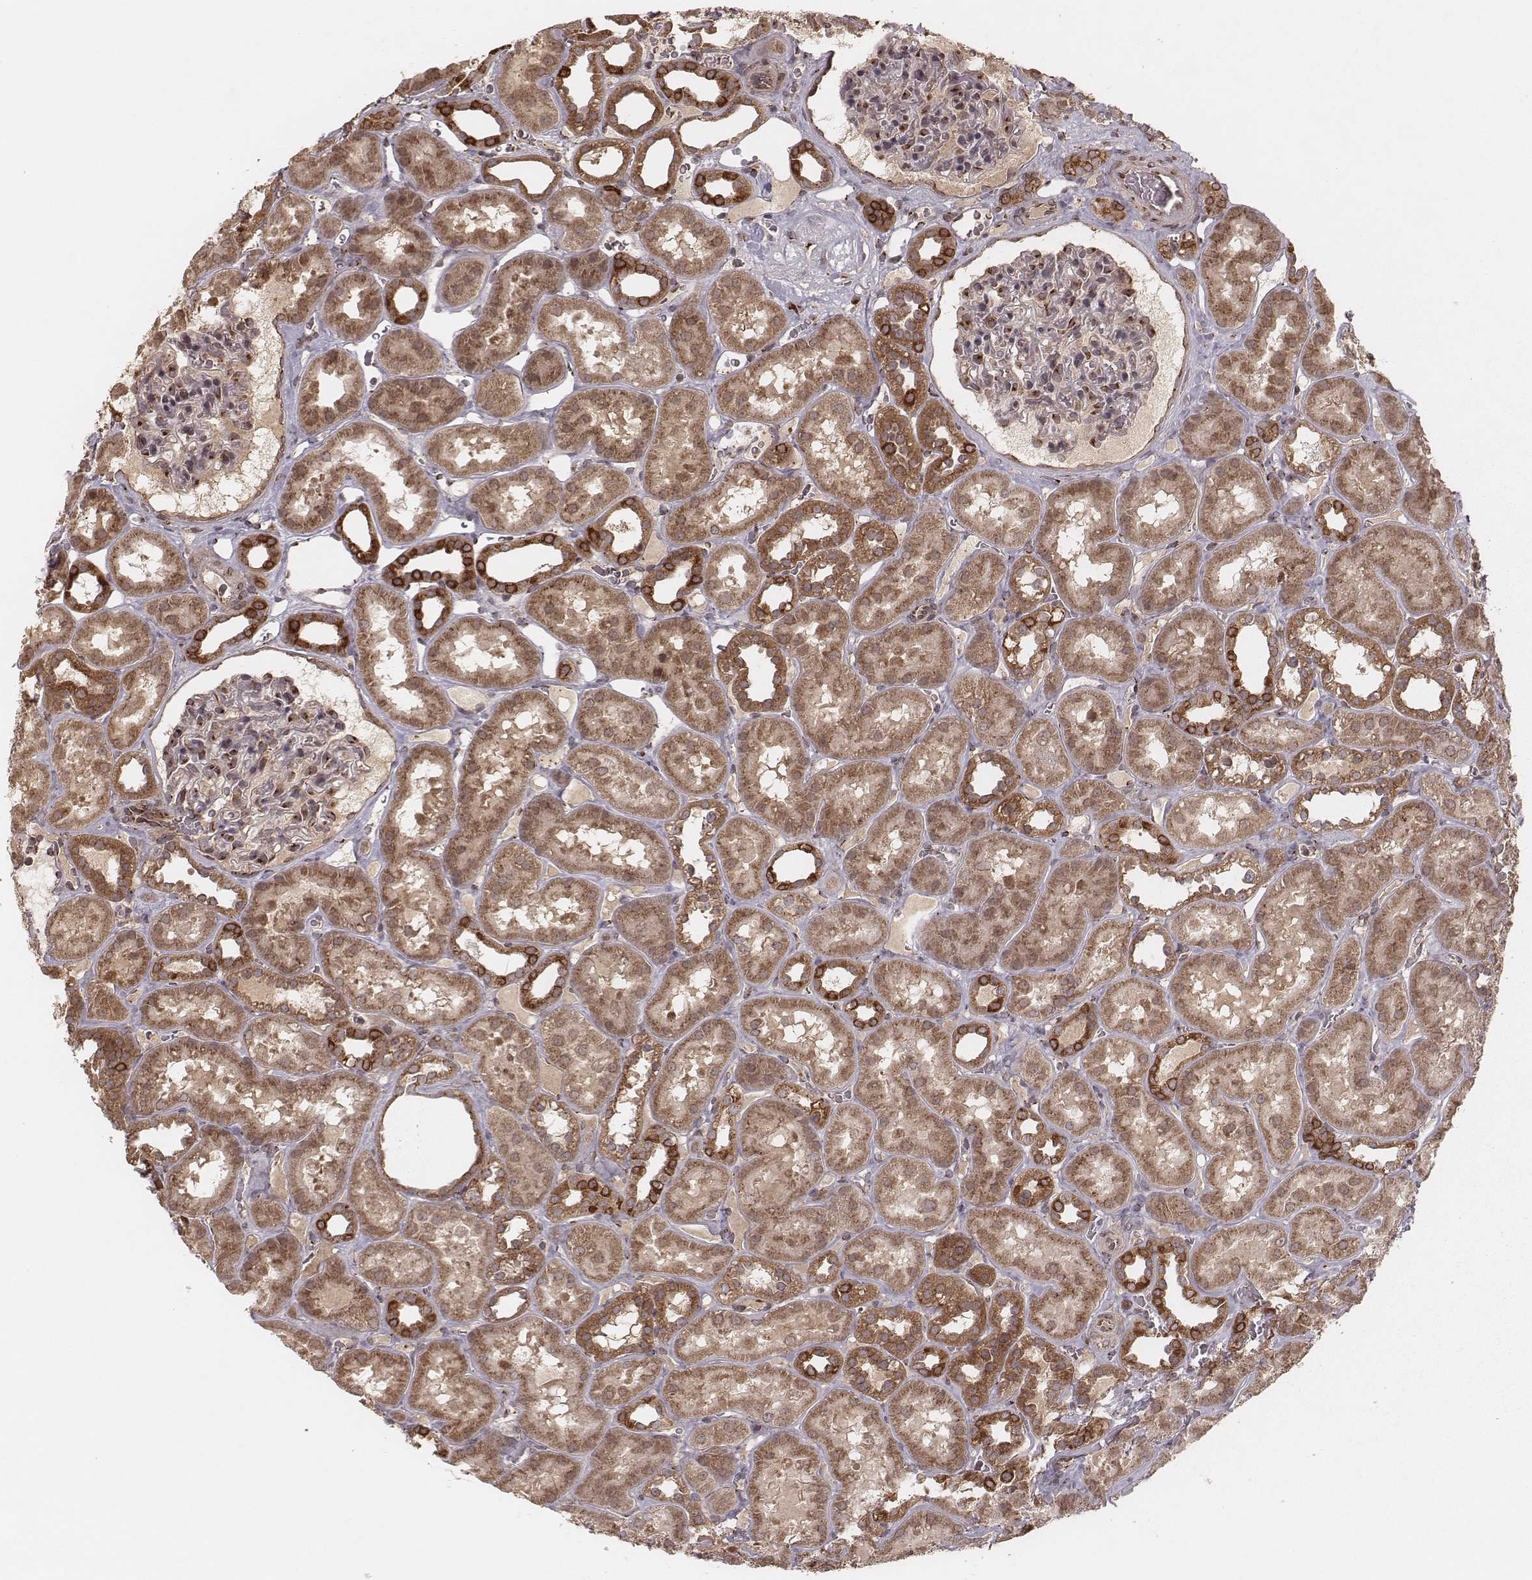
{"staining": {"intensity": "strong", "quantity": "<25%", "location": "cytoplasmic/membranous"}, "tissue": "kidney", "cell_type": "Cells in glomeruli", "image_type": "normal", "snomed": [{"axis": "morphology", "description": "Normal tissue, NOS"}, {"axis": "topography", "description": "Kidney"}], "caption": "Immunohistochemical staining of benign human kidney exhibits <25% levels of strong cytoplasmic/membranous protein staining in about <25% of cells in glomeruli. Ihc stains the protein of interest in brown and the nuclei are stained blue.", "gene": "MYO19", "patient": {"sex": "female", "age": 41}}